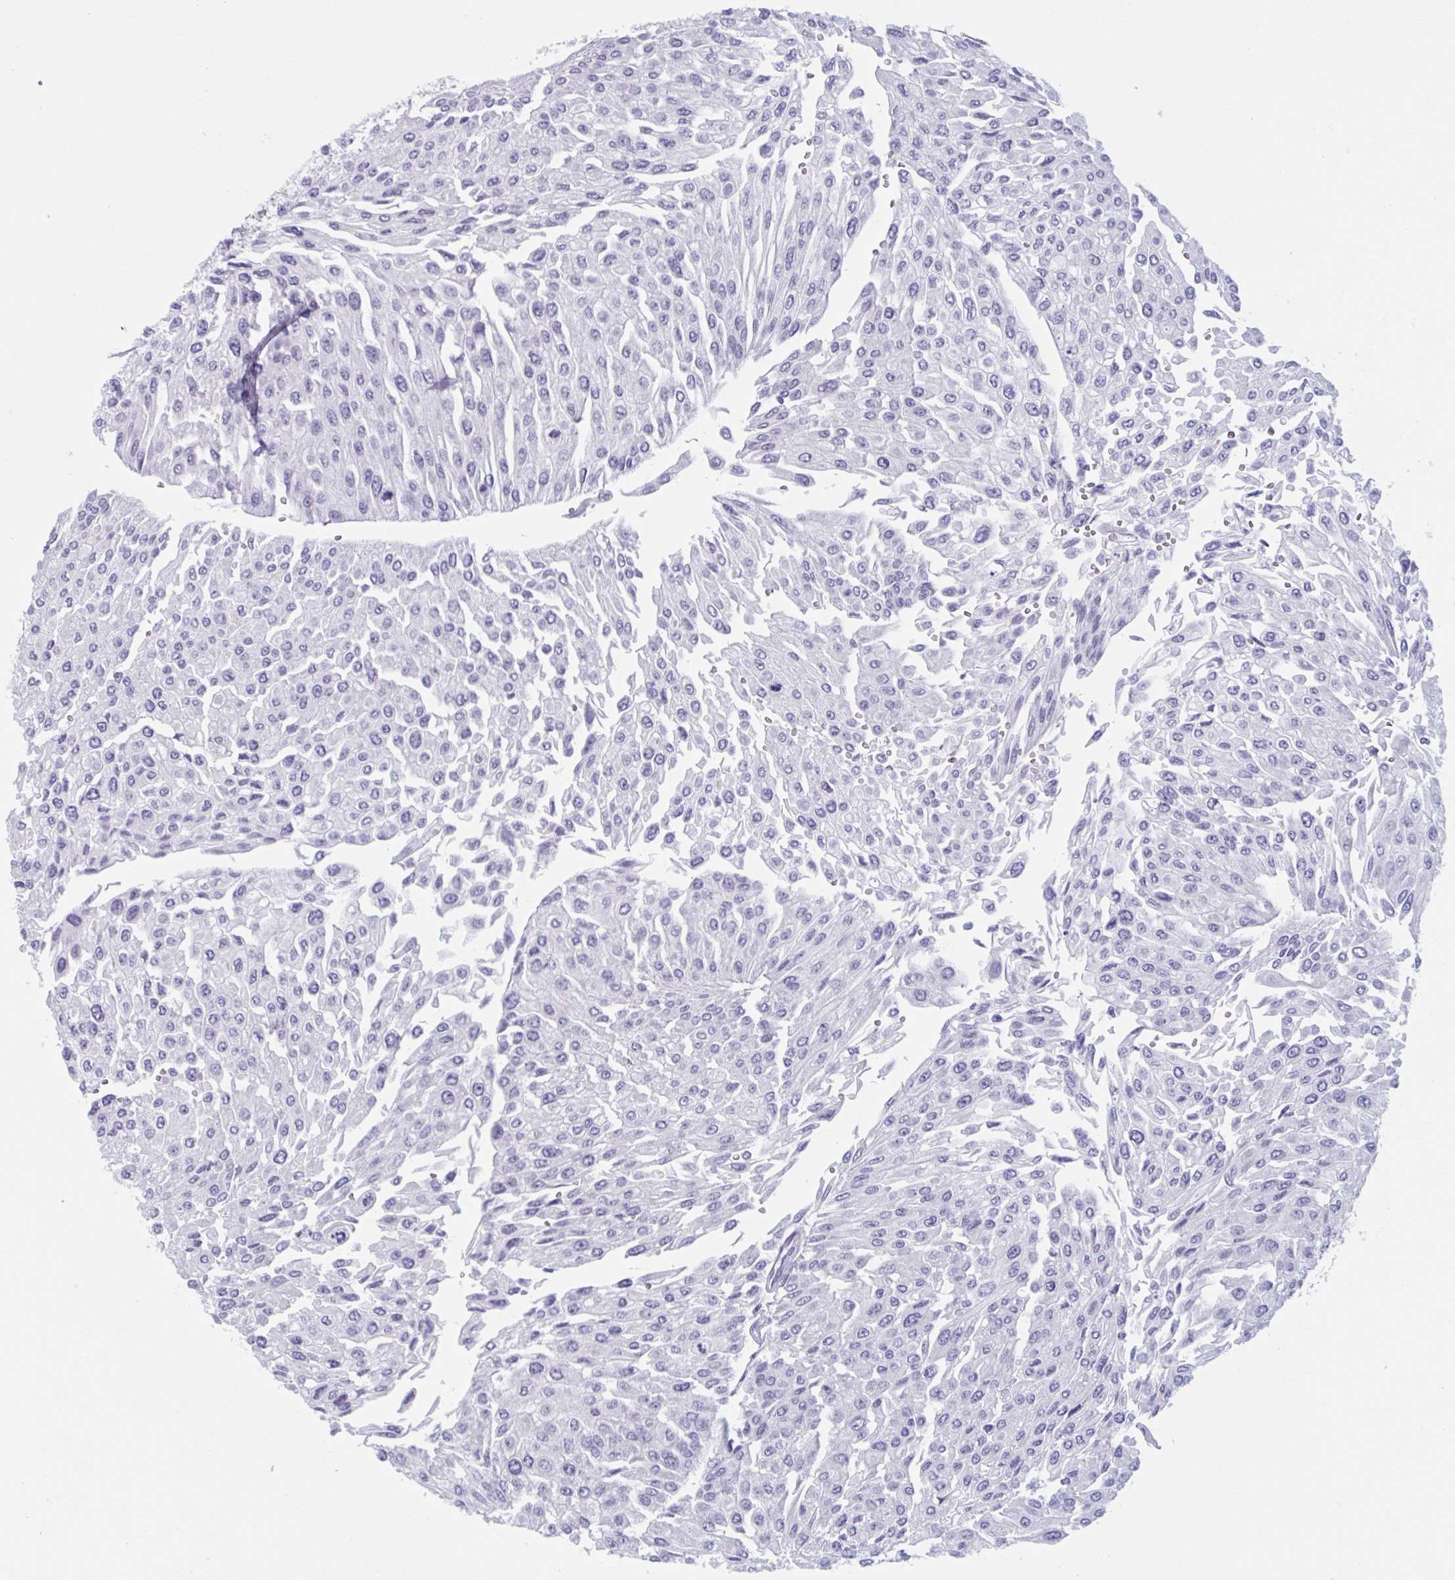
{"staining": {"intensity": "negative", "quantity": "none", "location": "none"}, "tissue": "urothelial cancer", "cell_type": "Tumor cells", "image_type": "cancer", "snomed": [{"axis": "morphology", "description": "Urothelial carcinoma, NOS"}, {"axis": "topography", "description": "Urinary bladder"}], "caption": "Tumor cells are negative for protein expression in human transitional cell carcinoma.", "gene": "HSD11B2", "patient": {"sex": "male", "age": 67}}